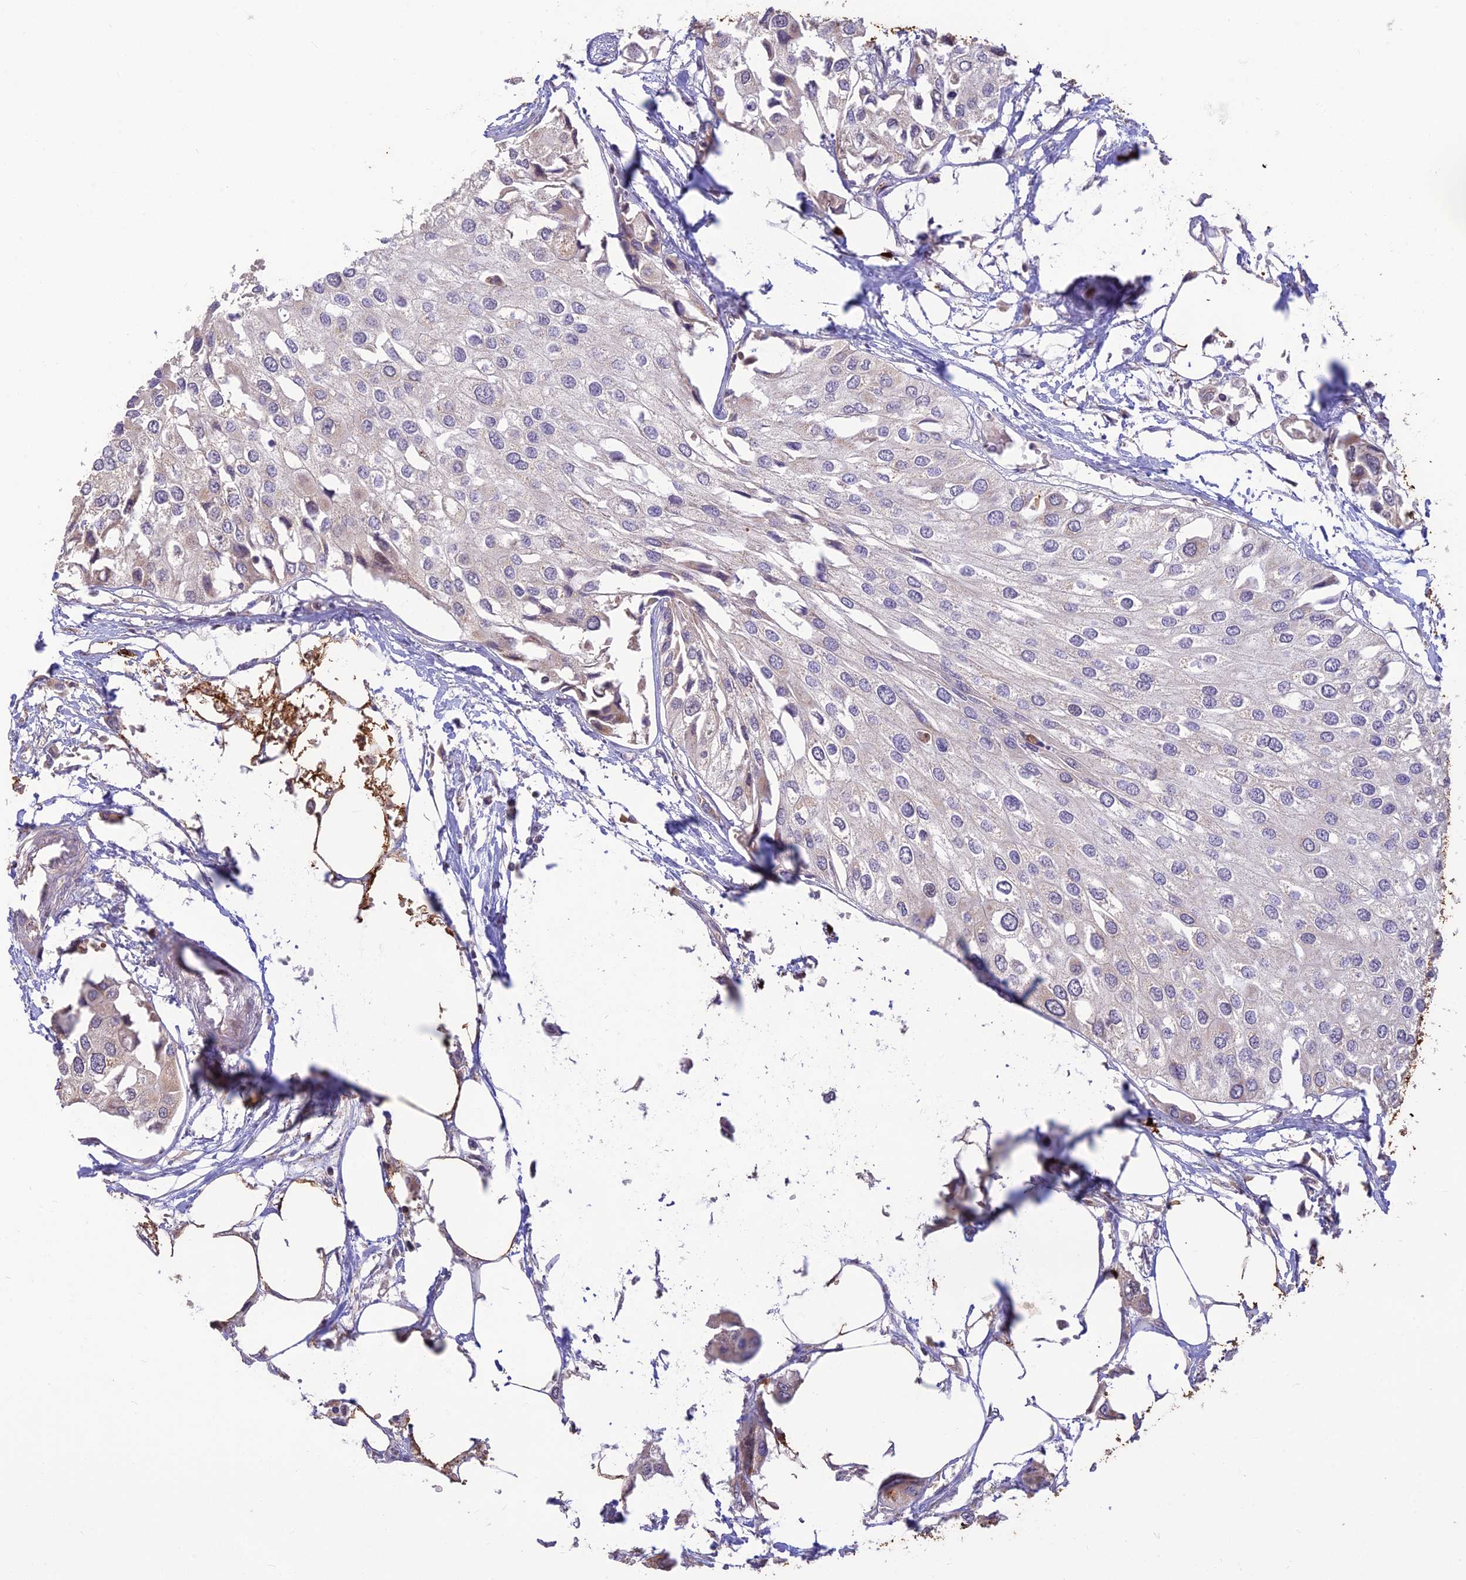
{"staining": {"intensity": "negative", "quantity": "none", "location": "none"}, "tissue": "urothelial cancer", "cell_type": "Tumor cells", "image_type": "cancer", "snomed": [{"axis": "morphology", "description": "Urothelial carcinoma, High grade"}, {"axis": "topography", "description": "Urinary bladder"}], "caption": "Immunohistochemistry image of human high-grade urothelial carcinoma stained for a protein (brown), which reveals no expression in tumor cells.", "gene": "ASPDH", "patient": {"sex": "male", "age": 64}}